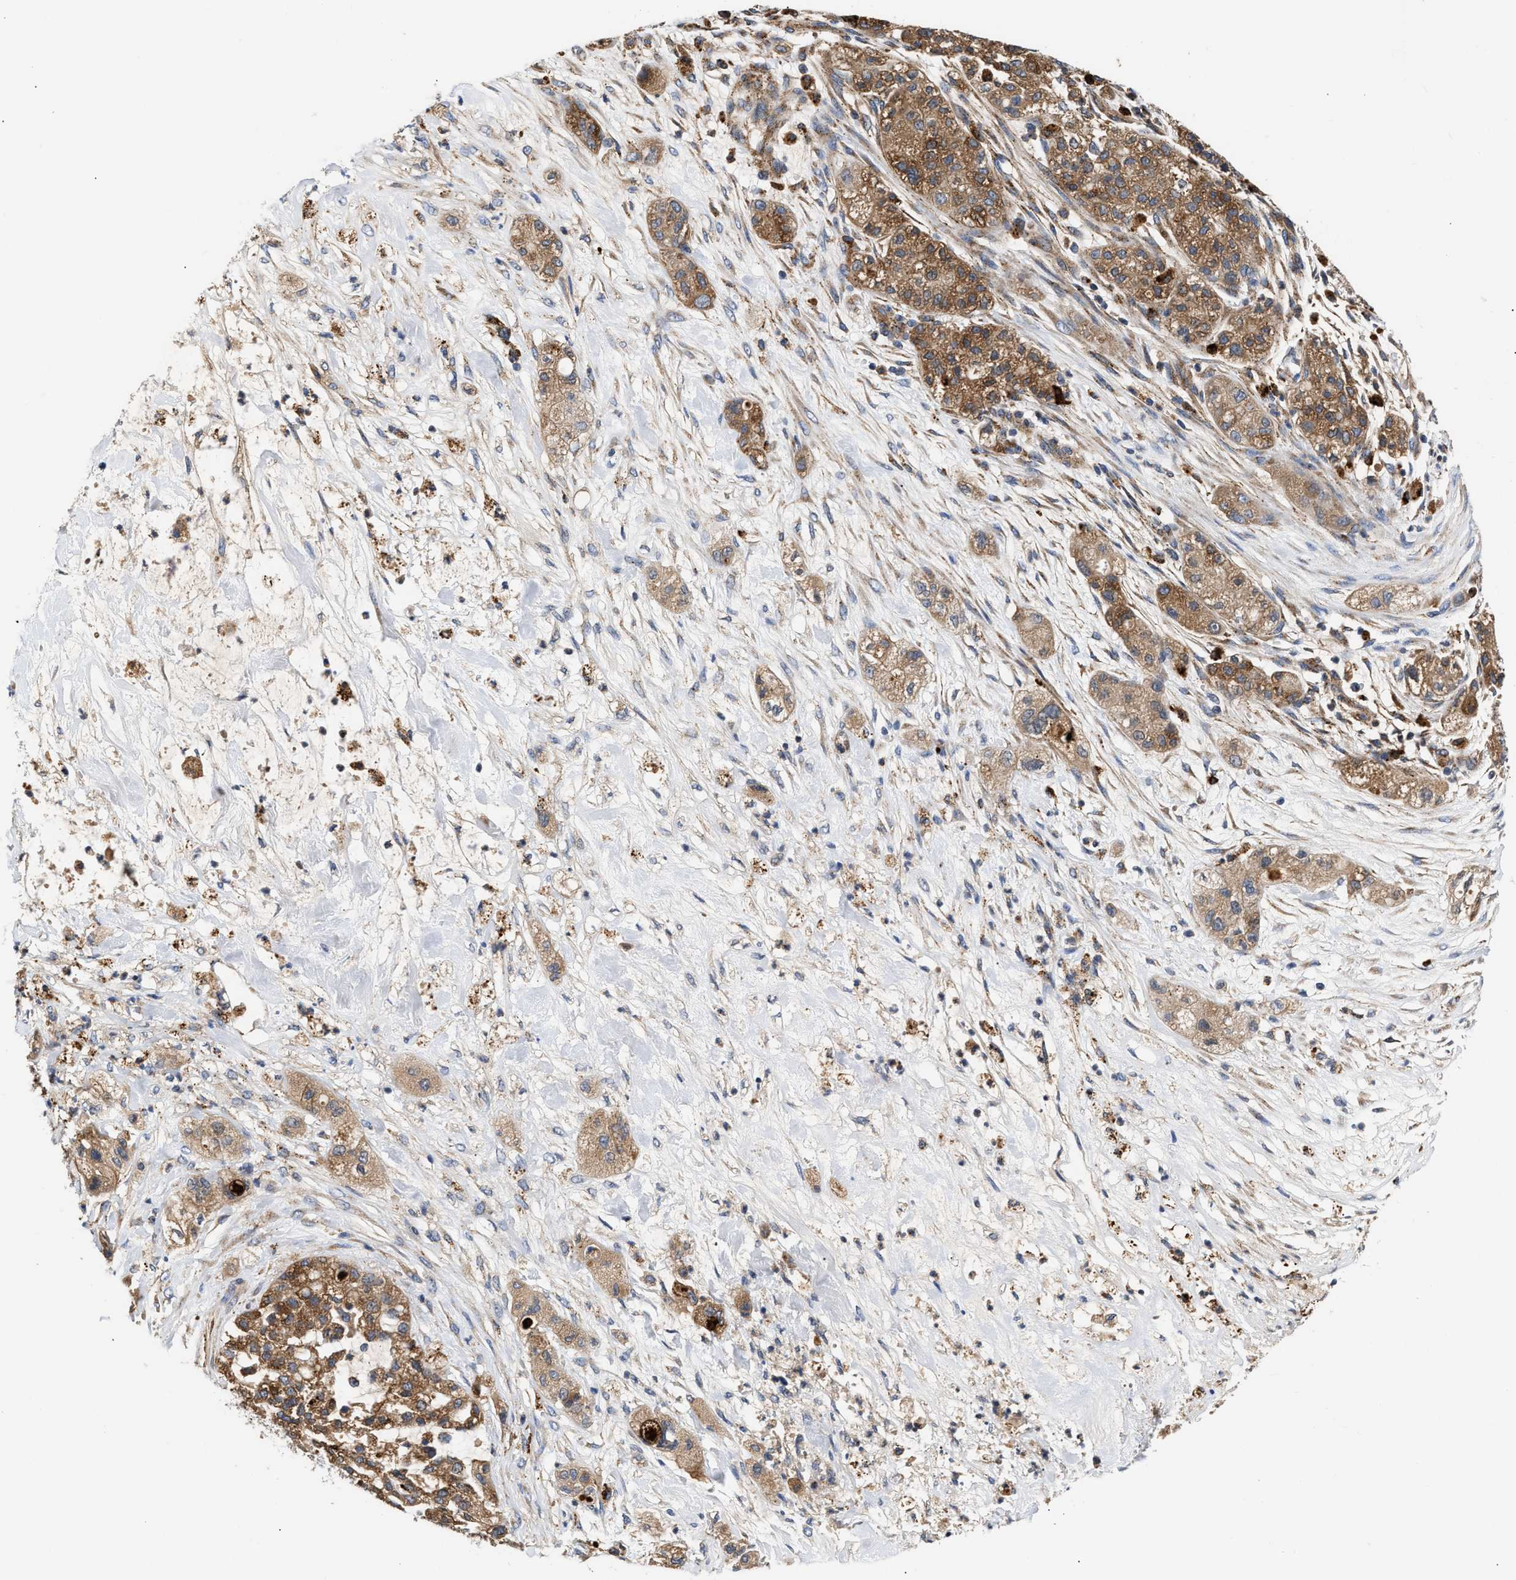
{"staining": {"intensity": "moderate", "quantity": ">75%", "location": "cytoplasmic/membranous"}, "tissue": "pancreatic cancer", "cell_type": "Tumor cells", "image_type": "cancer", "snomed": [{"axis": "morphology", "description": "Adenocarcinoma, NOS"}, {"axis": "topography", "description": "Pancreas"}], "caption": "An immunohistochemistry (IHC) photomicrograph of tumor tissue is shown. Protein staining in brown labels moderate cytoplasmic/membranous positivity in pancreatic cancer (adenocarcinoma) within tumor cells.", "gene": "CCDC146", "patient": {"sex": "female", "age": 78}}